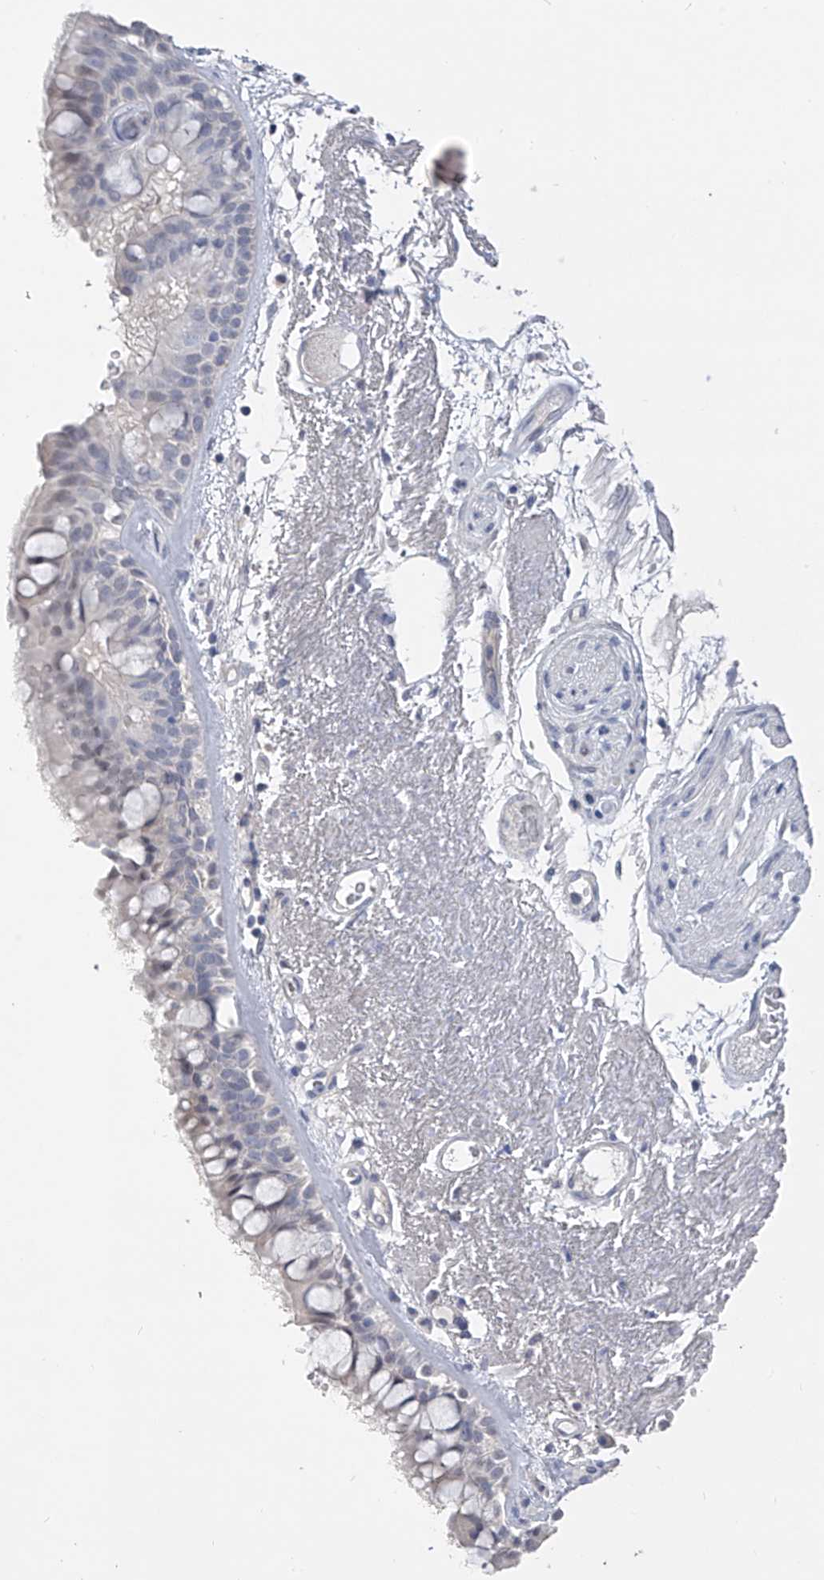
{"staining": {"intensity": "negative", "quantity": "none", "location": "none"}, "tissue": "bronchus", "cell_type": "Respiratory epithelial cells", "image_type": "normal", "snomed": [{"axis": "morphology", "description": "Normal tissue, NOS"}, {"axis": "morphology", "description": "Squamous cell carcinoma, NOS"}, {"axis": "topography", "description": "Lymph node"}, {"axis": "topography", "description": "Bronchus"}, {"axis": "topography", "description": "Lung"}], "caption": "Respiratory epithelial cells are negative for brown protein staining in unremarkable bronchus. (Immunohistochemistry, brightfield microscopy, high magnification).", "gene": "ADRA1A", "patient": {"sex": "male", "age": 66}}